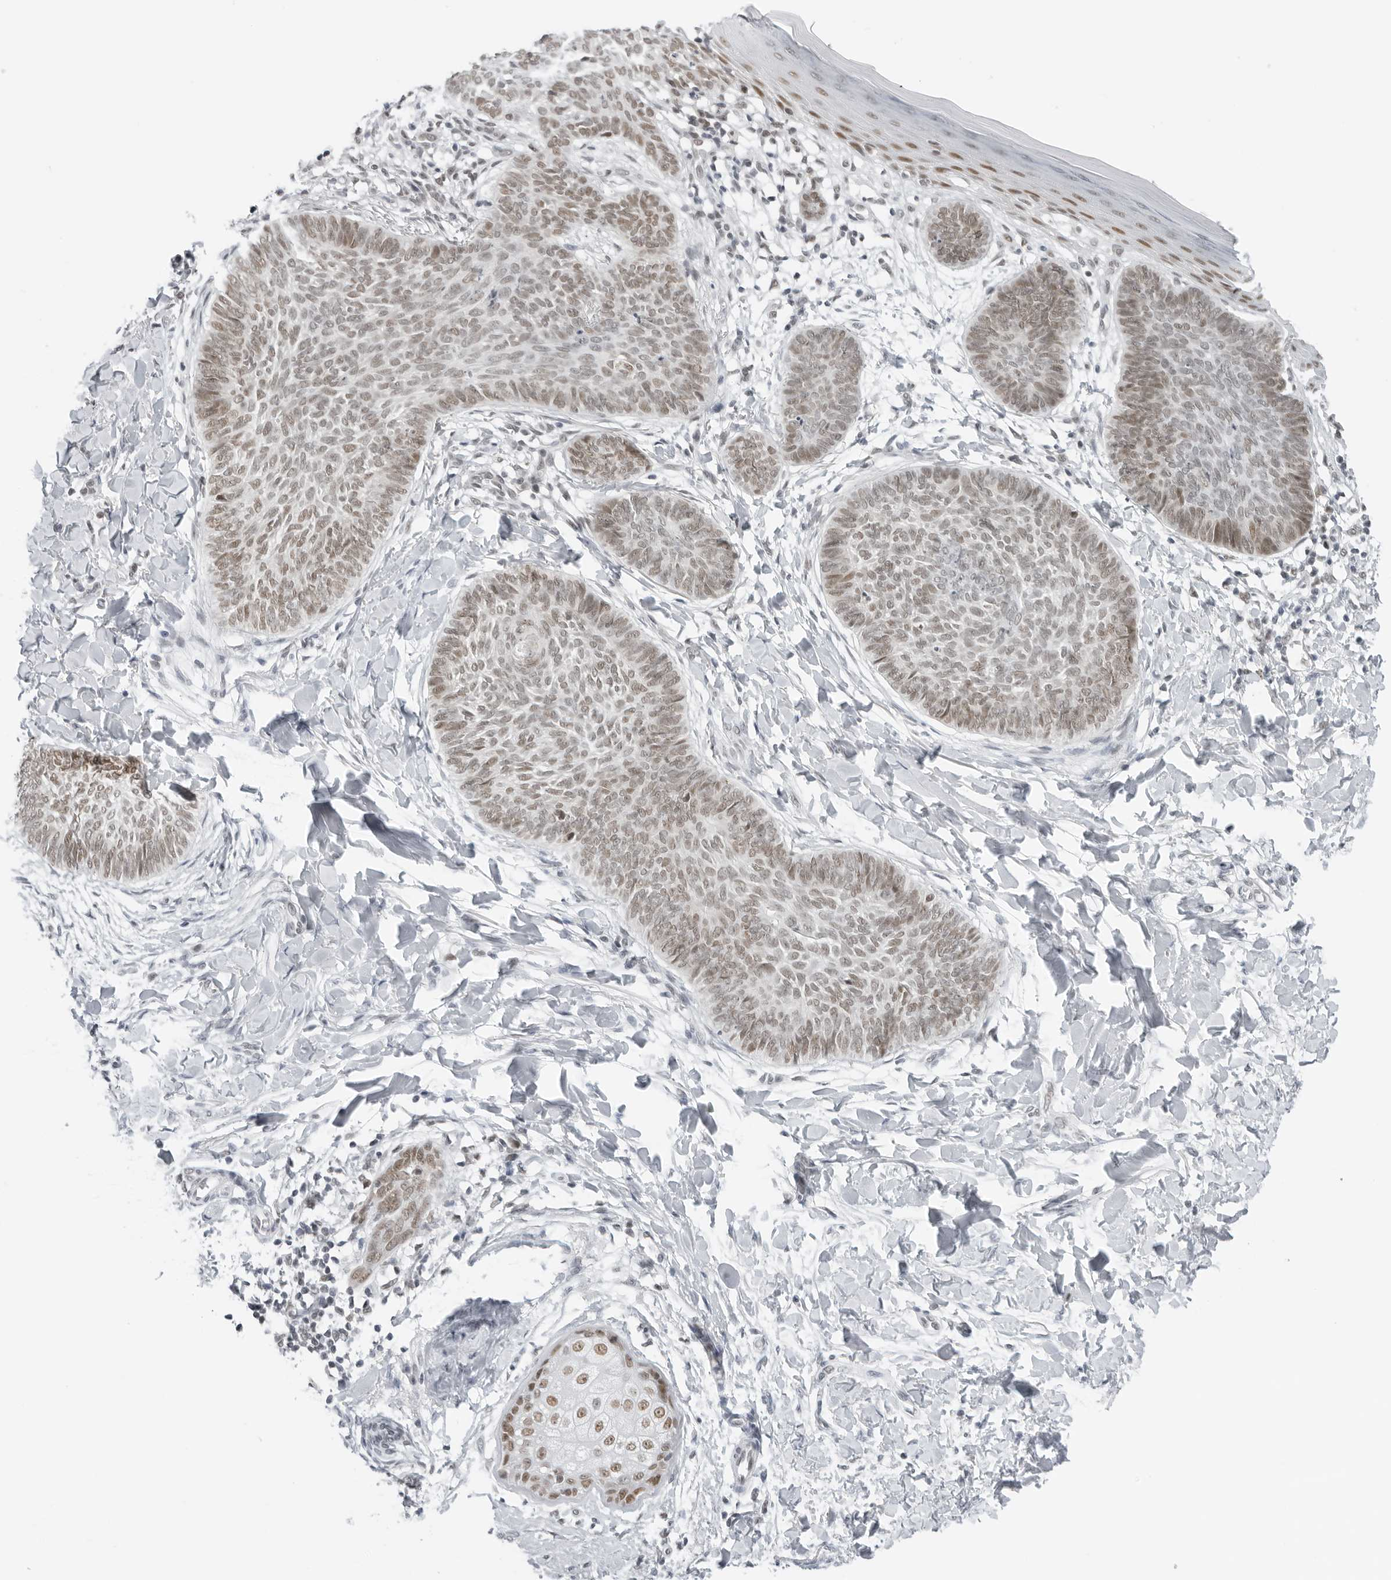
{"staining": {"intensity": "weak", "quantity": "25%-75%", "location": "nuclear"}, "tissue": "skin cancer", "cell_type": "Tumor cells", "image_type": "cancer", "snomed": [{"axis": "morphology", "description": "Normal tissue, NOS"}, {"axis": "morphology", "description": "Basal cell carcinoma"}, {"axis": "topography", "description": "Skin"}], "caption": "DAB (3,3'-diaminobenzidine) immunohistochemical staining of basal cell carcinoma (skin) shows weak nuclear protein staining in about 25%-75% of tumor cells.", "gene": "FOXK2", "patient": {"sex": "male", "age": 50}}